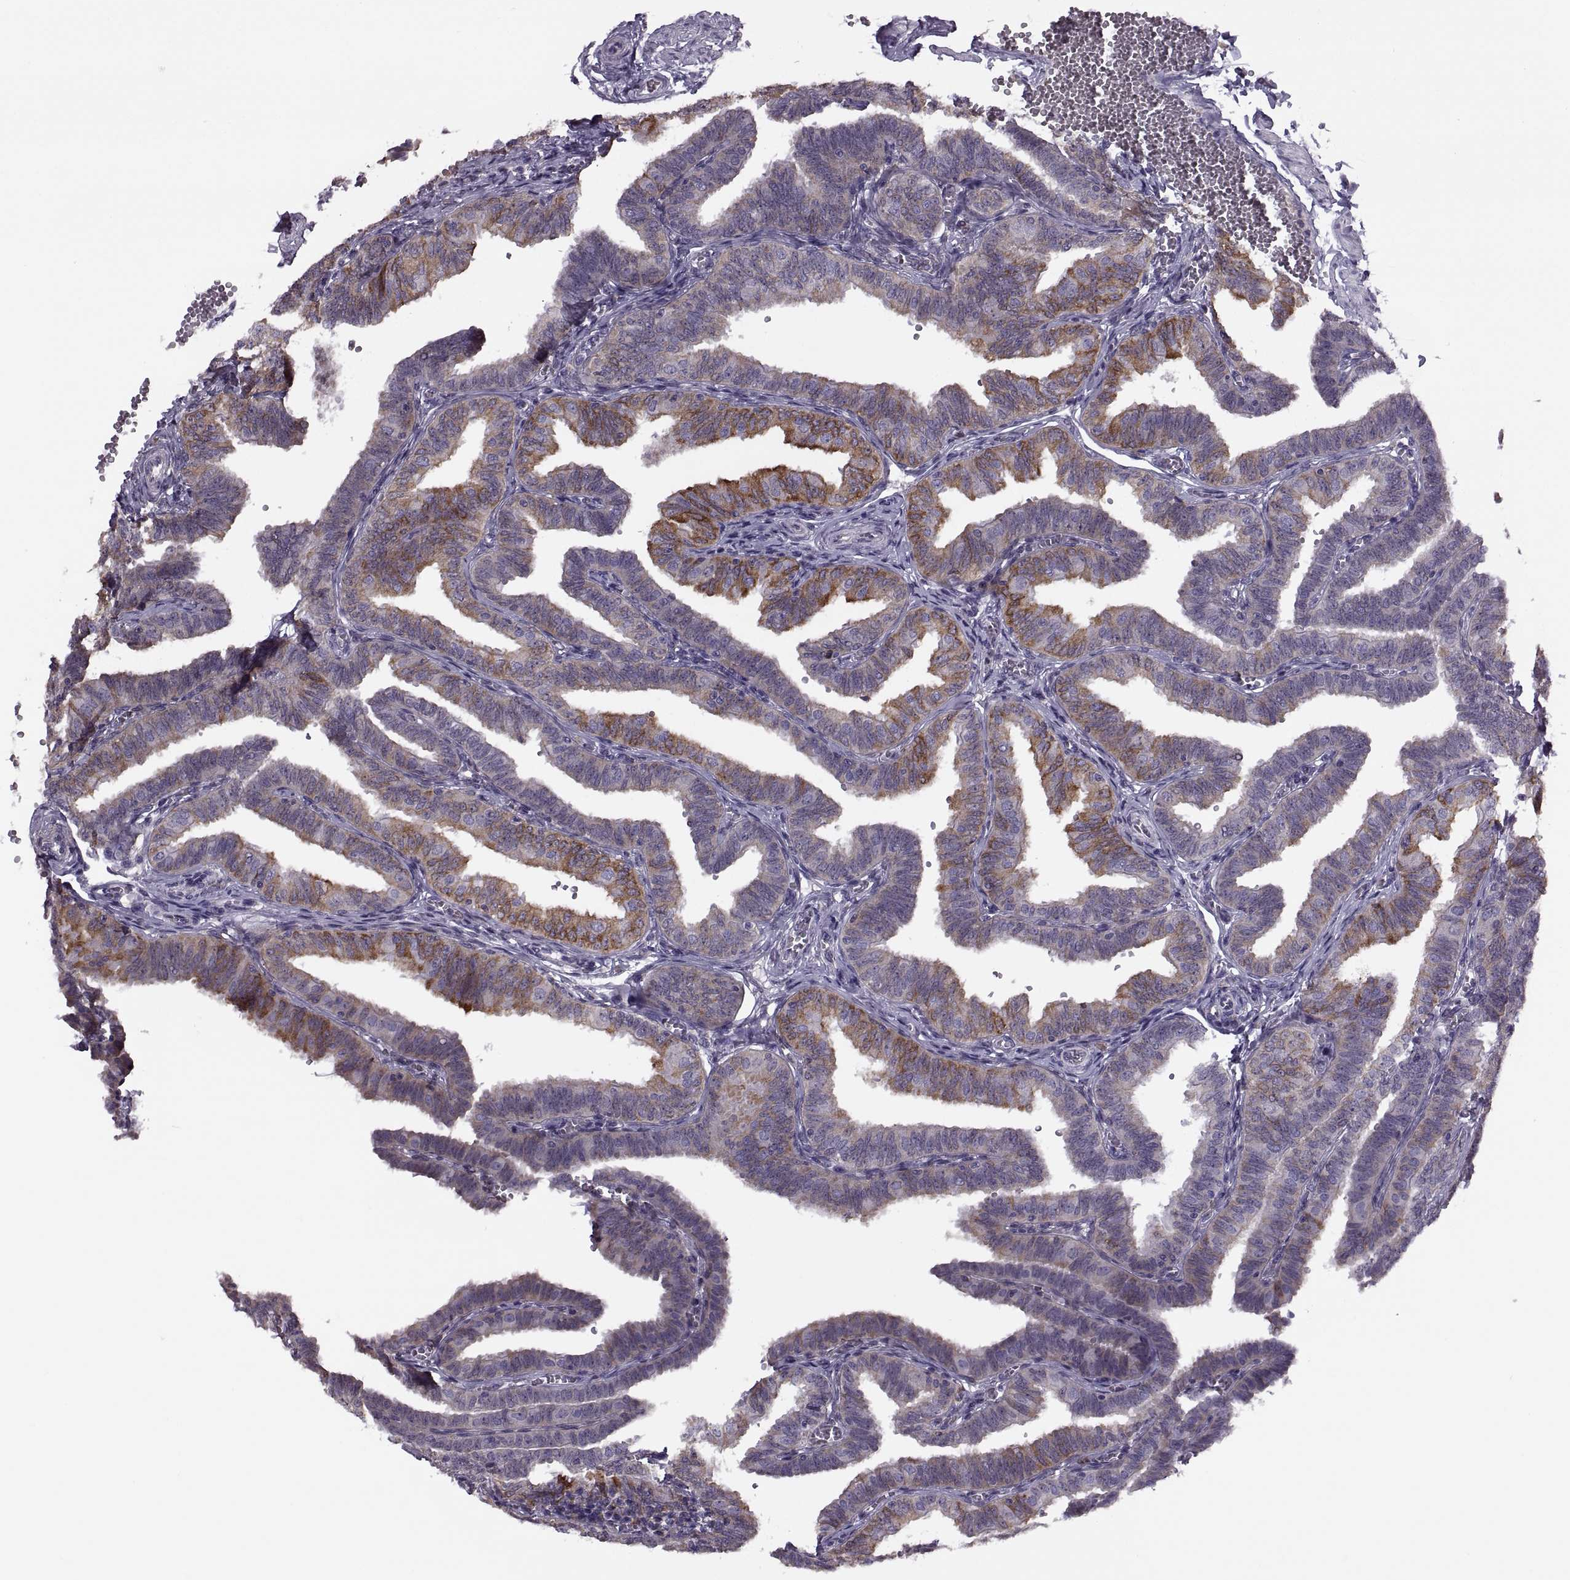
{"staining": {"intensity": "moderate", "quantity": "25%-75%", "location": "cytoplasmic/membranous"}, "tissue": "fallopian tube", "cell_type": "Glandular cells", "image_type": "normal", "snomed": [{"axis": "morphology", "description": "Normal tissue, NOS"}, {"axis": "topography", "description": "Fallopian tube"}], "caption": "Glandular cells demonstrate medium levels of moderate cytoplasmic/membranous positivity in approximately 25%-75% of cells in unremarkable fallopian tube. Nuclei are stained in blue.", "gene": "LETM2", "patient": {"sex": "female", "age": 25}}